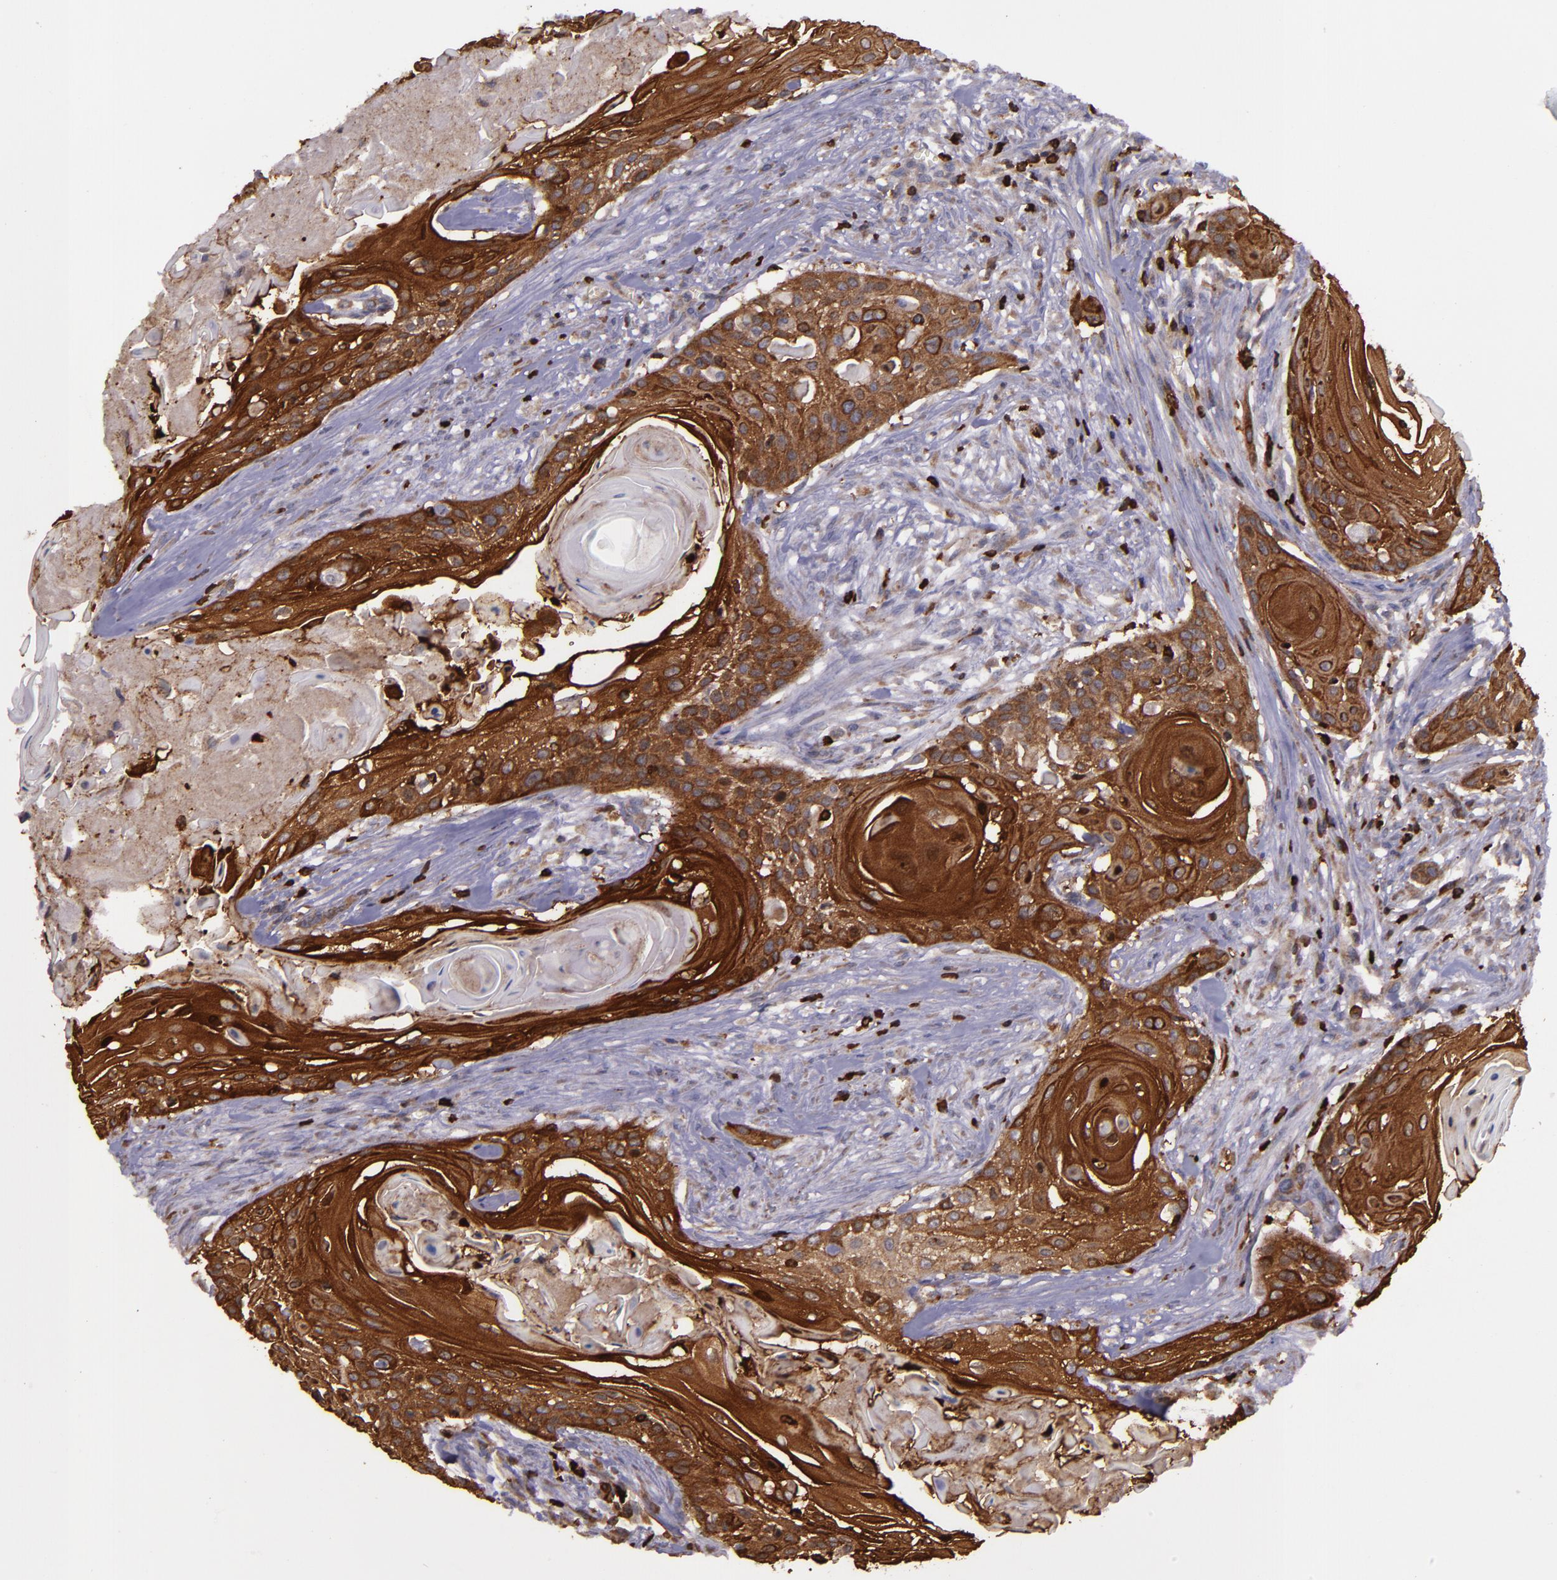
{"staining": {"intensity": "strong", "quantity": ">75%", "location": "cytoplasmic/membranous"}, "tissue": "head and neck cancer", "cell_type": "Tumor cells", "image_type": "cancer", "snomed": [{"axis": "morphology", "description": "Squamous cell carcinoma, NOS"}, {"axis": "morphology", "description": "Squamous cell carcinoma, metastatic, NOS"}, {"axis": "topography", "description": "Lymph node"}, {"axis": "topography", "description": "Salivary gland"}, {"axis": "topography", "description": "Head-Neck"}], "caption": "IHC (DAB (3,3'-diaminobenzidine)) staining of human head and neck squamous cell carcinoma exhibits strong cytoplasmic/membranous protein positivity in about >75% of tumor cells.", "gene": "SLC9A3R1", "patient": {"sex": "female", "age": 74}}